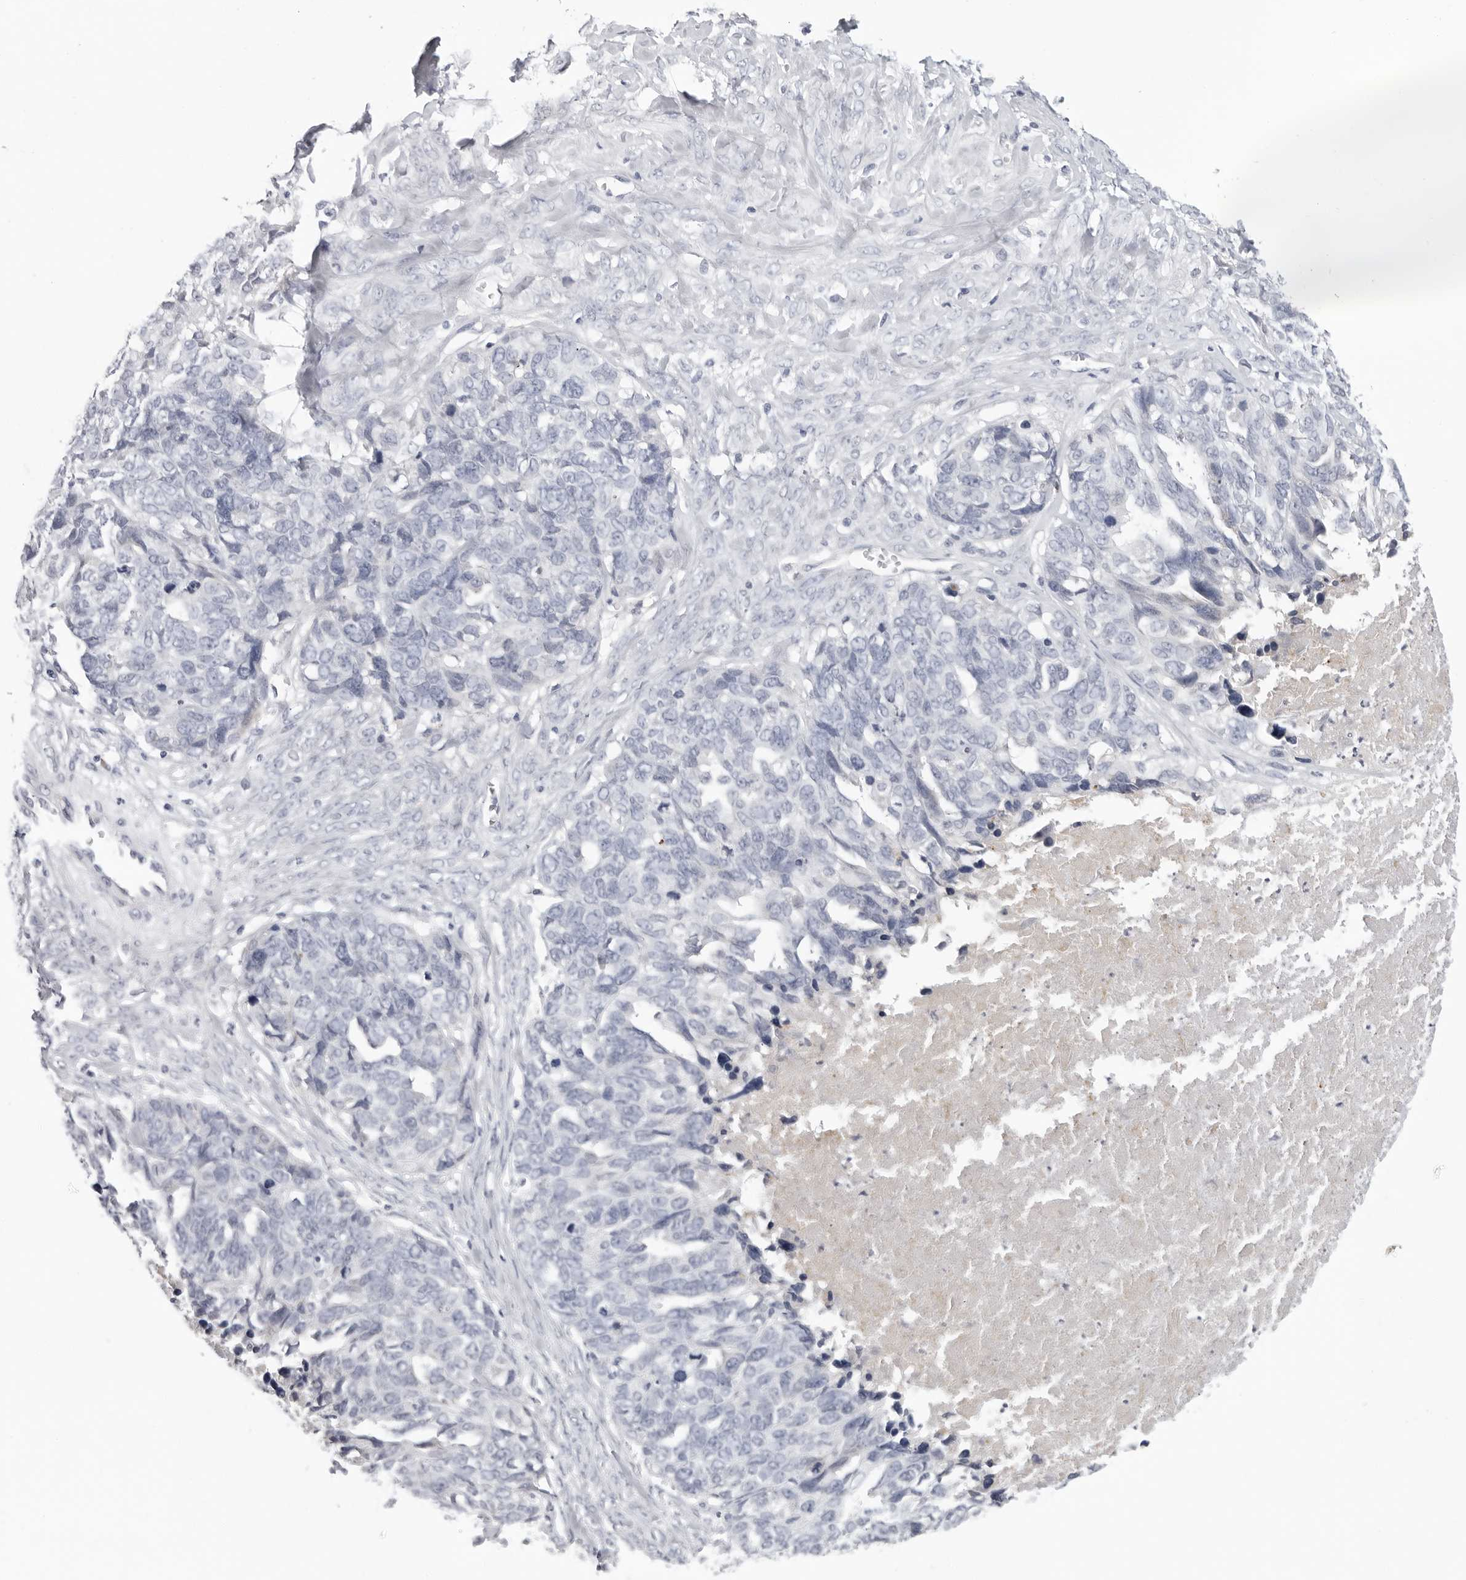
{"staining": {"intensity": "negative", "quantity": "none", "location": "none"}, "tissue": "ovarian cancer", "cell_type": "Tumor cells", "image_type": "cancer", "snomed": [{"axis": "morphology", "description": "Cystadenocarcinoma, serous, NOS"}, {"axis": "topography", "description": "Ovary"}], "caption": "Histopathology image shows no protein positivity in tumor cells of ovarian serous cystadenocarcinoma tissue. Brightfield microscopy of immunohistochemistry stained with DAB (3,3'-diaminobenzidine) (brown) and hematoxylin (blue), captured at high magnification.", "gene": "ZNF502", "patient": {"sex": "female", "age": 79}}